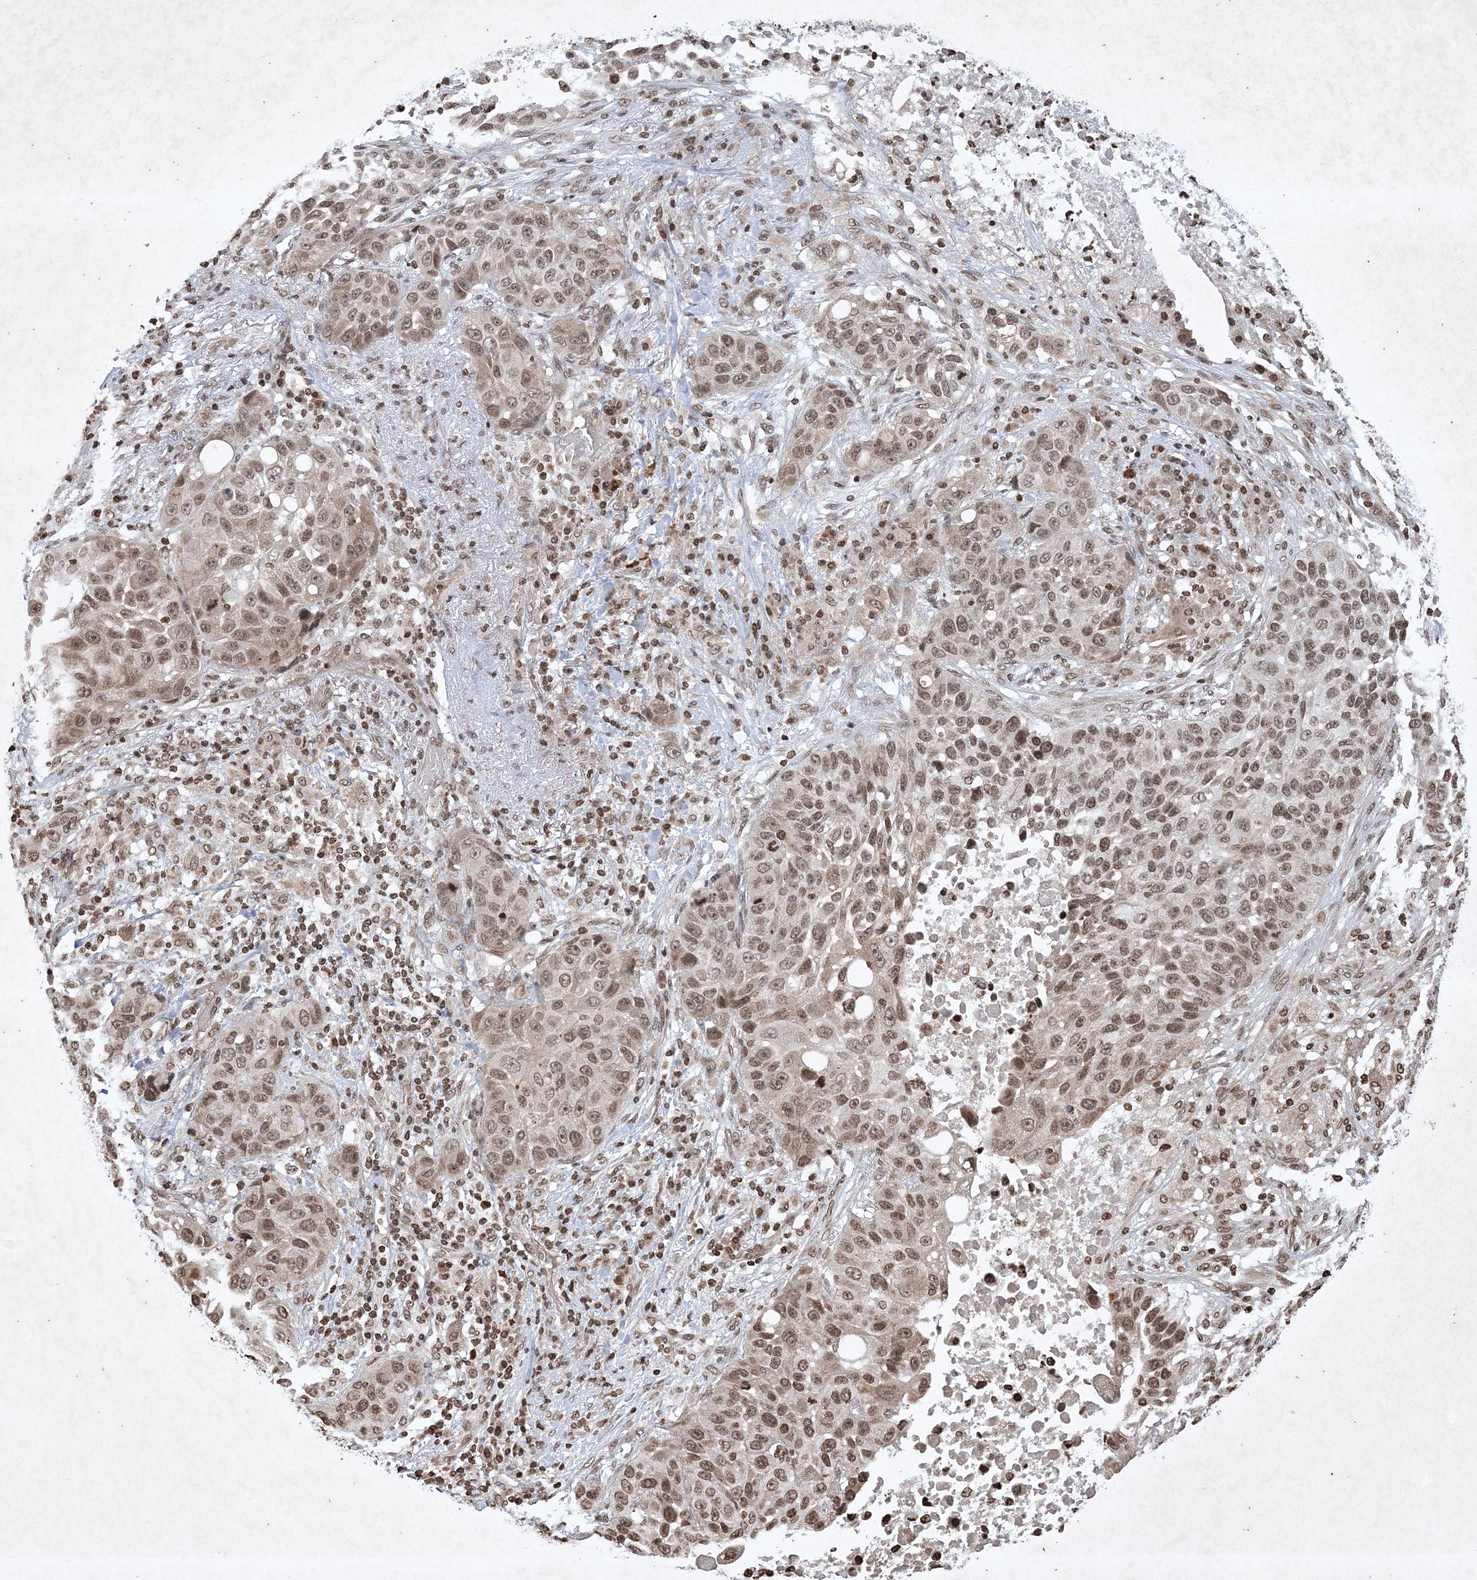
{"staining": {"intensity": "moderate", "quantity": ">75%", "location": "nuclear"}, "tissue": "lung cancer", "cell_type": "Tumor cells", "image_type": "cancer", "snomed": [{"axis": "morphology", "description": "Squamous cell carcinoma, NOS"}, {"axis": "topography", "description": "Lung"}], "caption": "Moderate nuclear expression for a protein is identified in about >75% of tumor cells of lung squamous cell carcinoma using immunohistochemistry.", "gene": "NEDD9", "patient": {"sex": "male", "age": 57}}